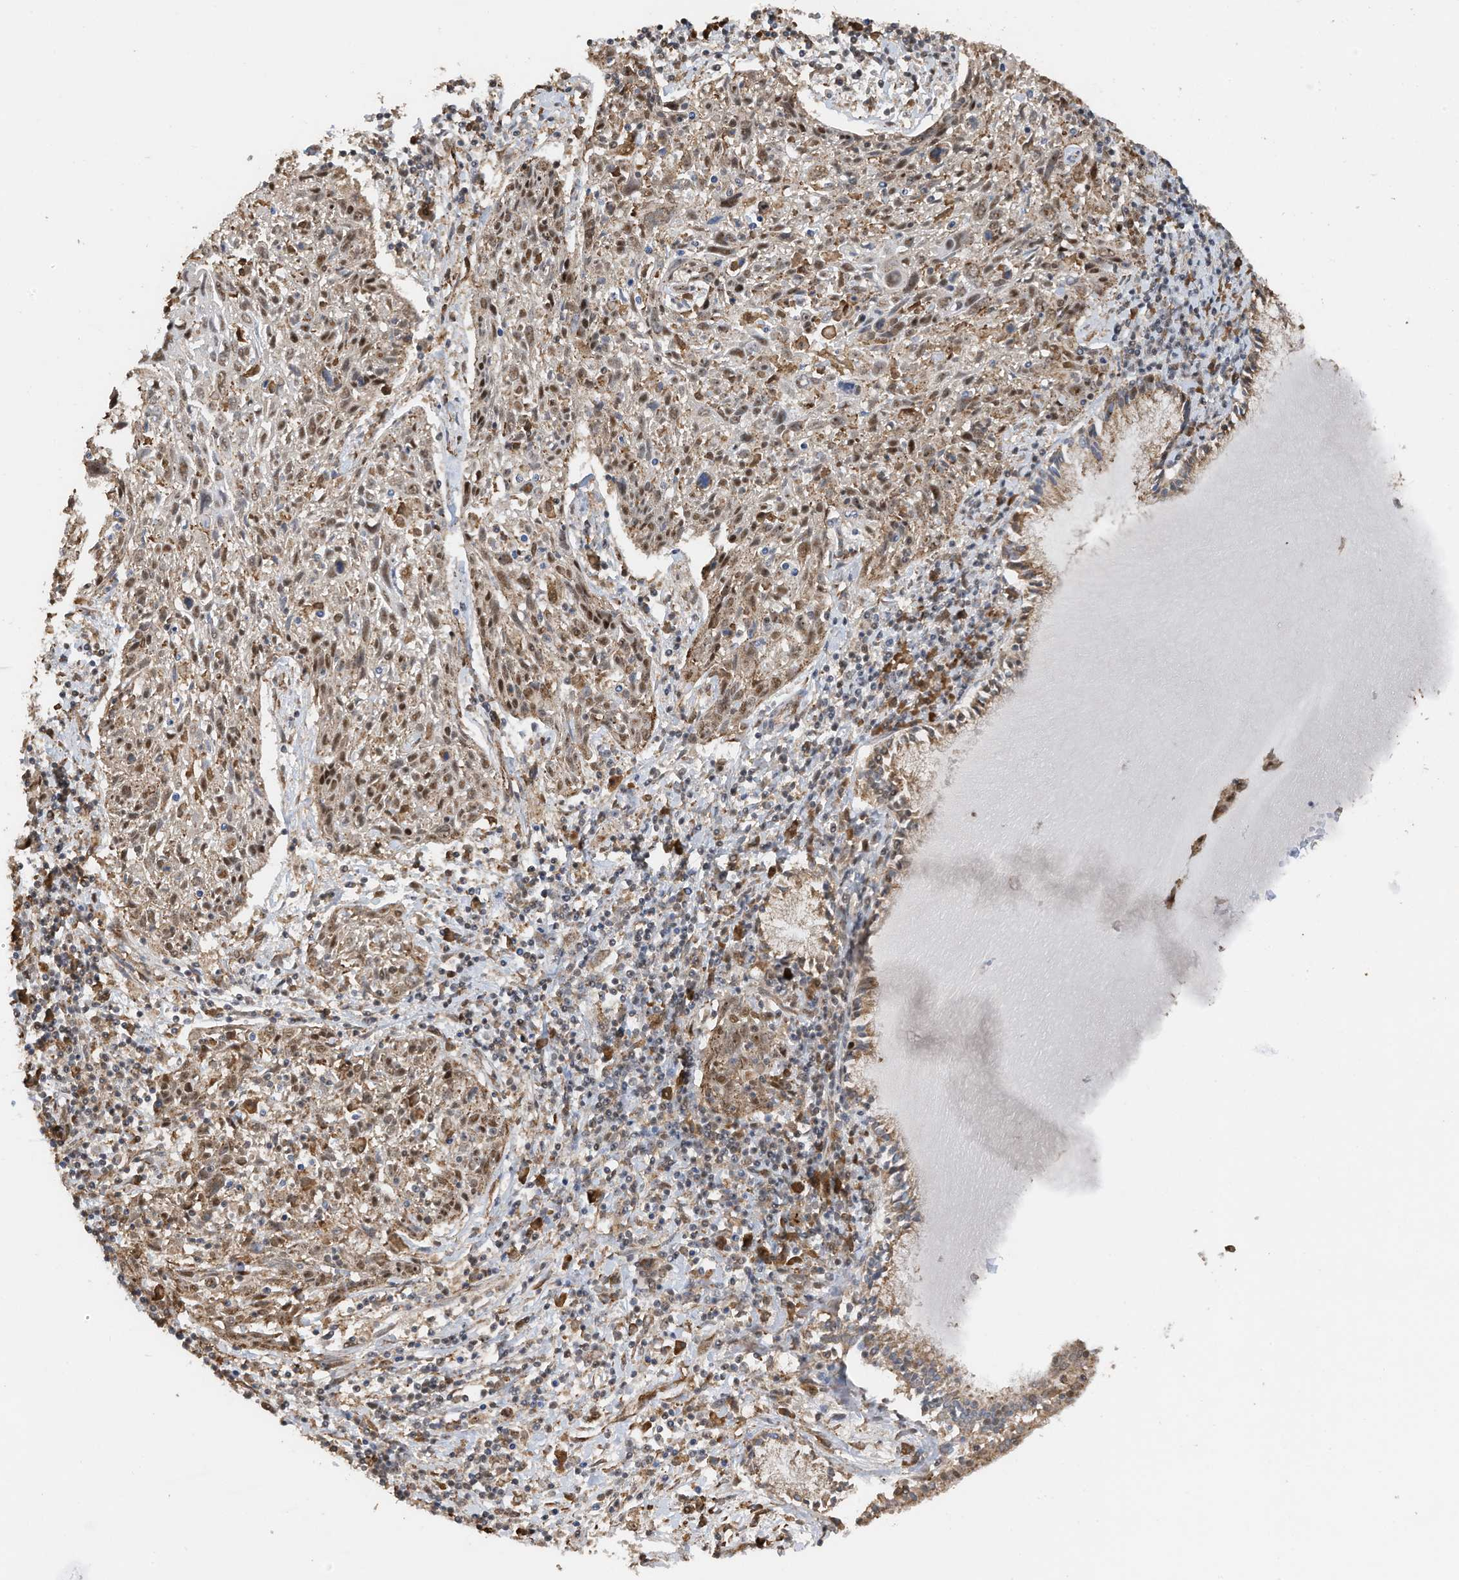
{"staining": {"intensity": "moderate", "quantity": ">75%", "location": "cytoplasmic/membranous,nuclear"}, "tissue": "cervical cancer", "cell_type": "Tumor cells", "image_type": "cancer", "snomed": [{"axis": "morphology", "description": "Squamous cell carcinoma, NOS"}, {"axis": "topography", "description": "Cervix"}], "caption": "Moderate cytoplasmic/membranous and nuclear expression is identified in about >75% of tumor cells in squamous cell carcinoma (cervical).", "gene": "ERLEC1", "patient": {"sex": "female", "age": 51}}